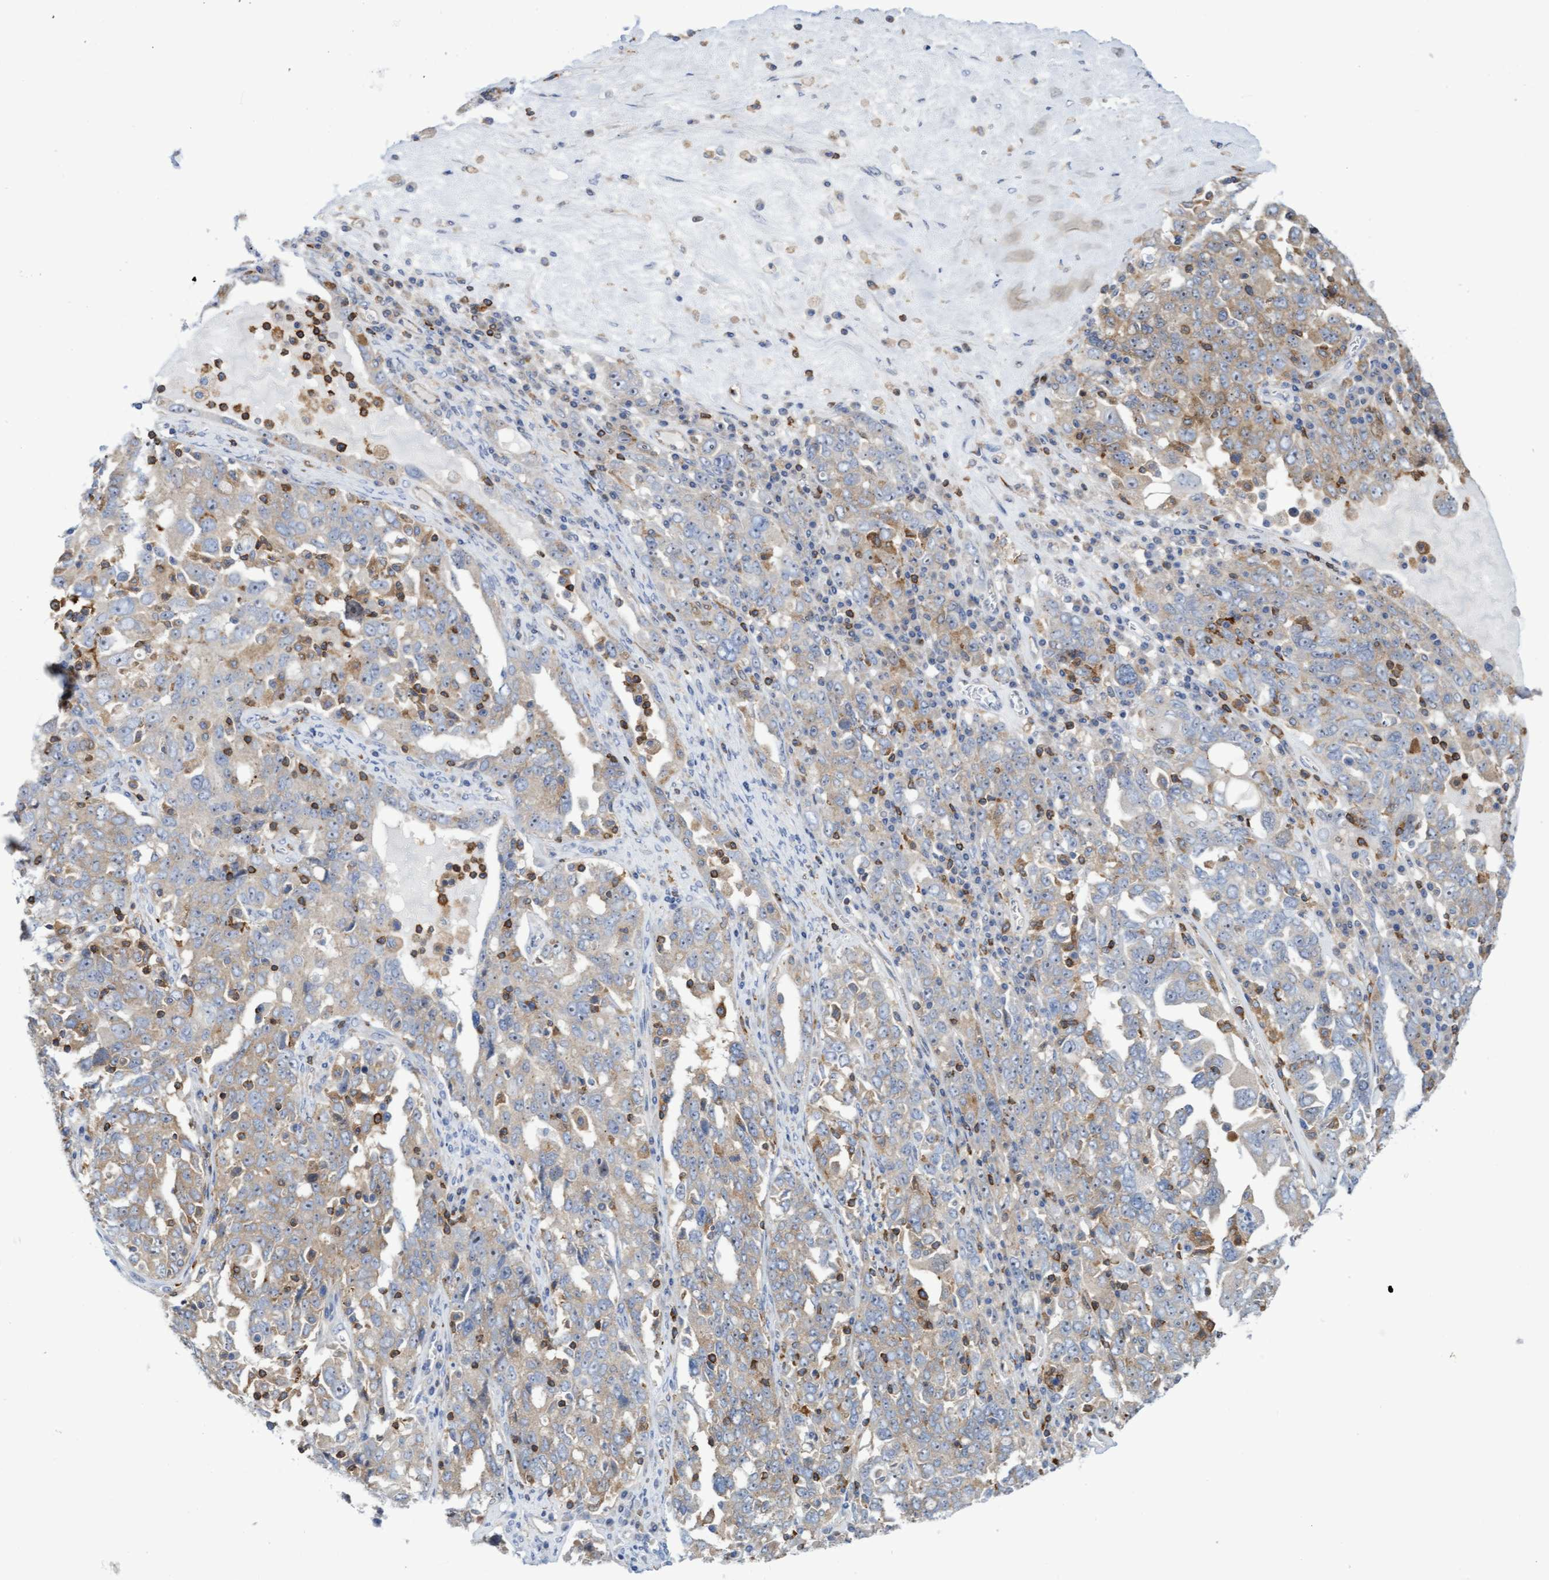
{"staining": {"intensity": "weak", "quantity": "25%-75%", "location": "cytoplasmic/membranous"}, "tissue": "ovarian cancer", "cell_type": "Tumor cells", "image_type": "cancer", "snomed": [{"axis": "morphology", "description": "Carcinoma, endometroid"}, {"axis": "topography", "description": "Ovary"}], "caption": "Approximately 25%-75% of tumor cells in human endometroid carcinoma (ovarian) reveal weak cytoplasmic/membranous protein staining as visualized by brown immunohistochemical staining.", "gene": "FNBP1", "patient": {"sex": "female", "age": 62}}